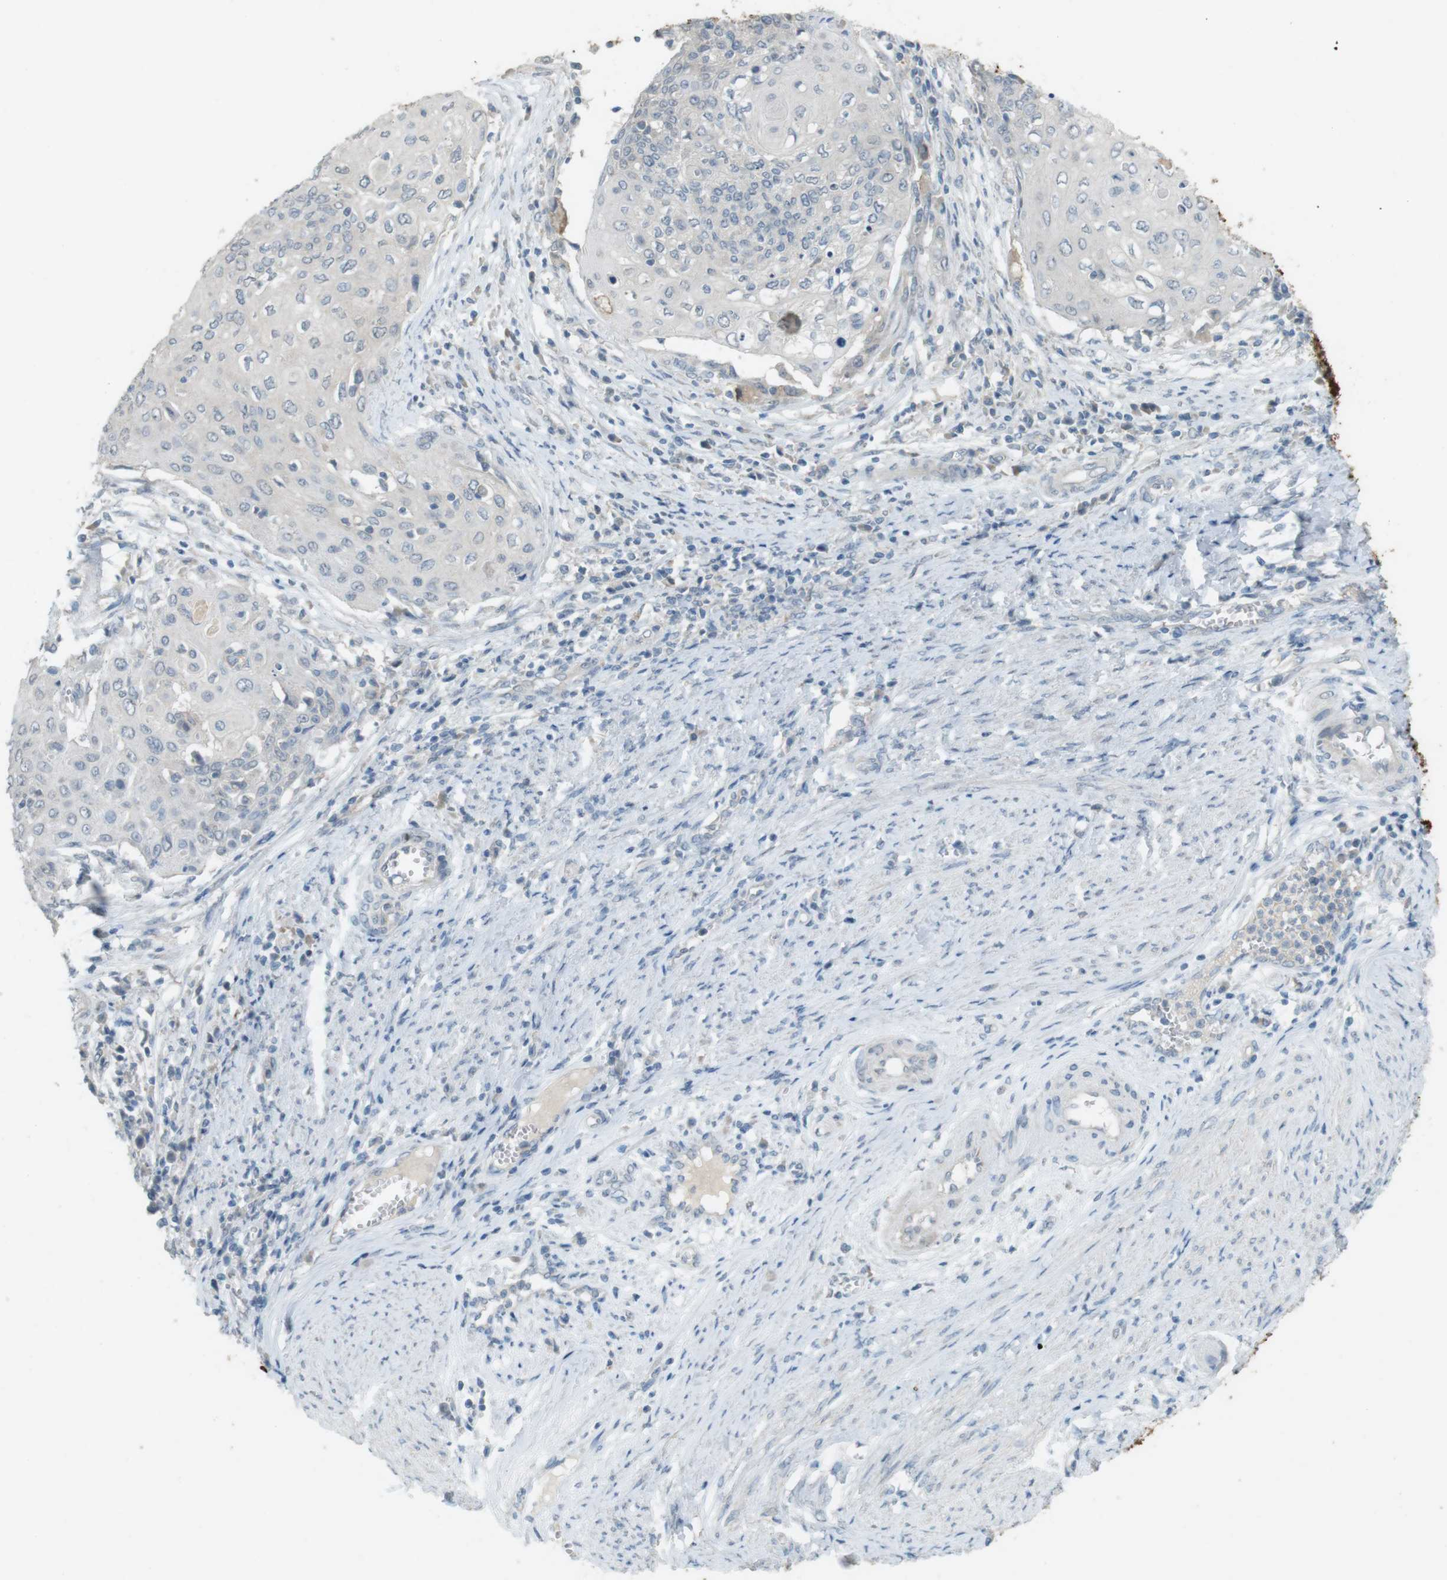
{"staining": {"intensity": "negative", "quantity": "none", "location": "none"}, "tissue": "cervical cancer", "cell_type": "Tumor cells", "image_type": "cancer", "snomed": [{"axis": "morphology", "description": "Squamous cell carcinoma, NOS"}, {"axis": "topography", "description": "Cervix"}], "caption": "This is an immunohistochemistry photomicrograph of human squamous cell carcinoma (cervical). There is no expression in tumor cells.", "gene": "MUC5B", "patient": {"sex": "female", "age": 39}}